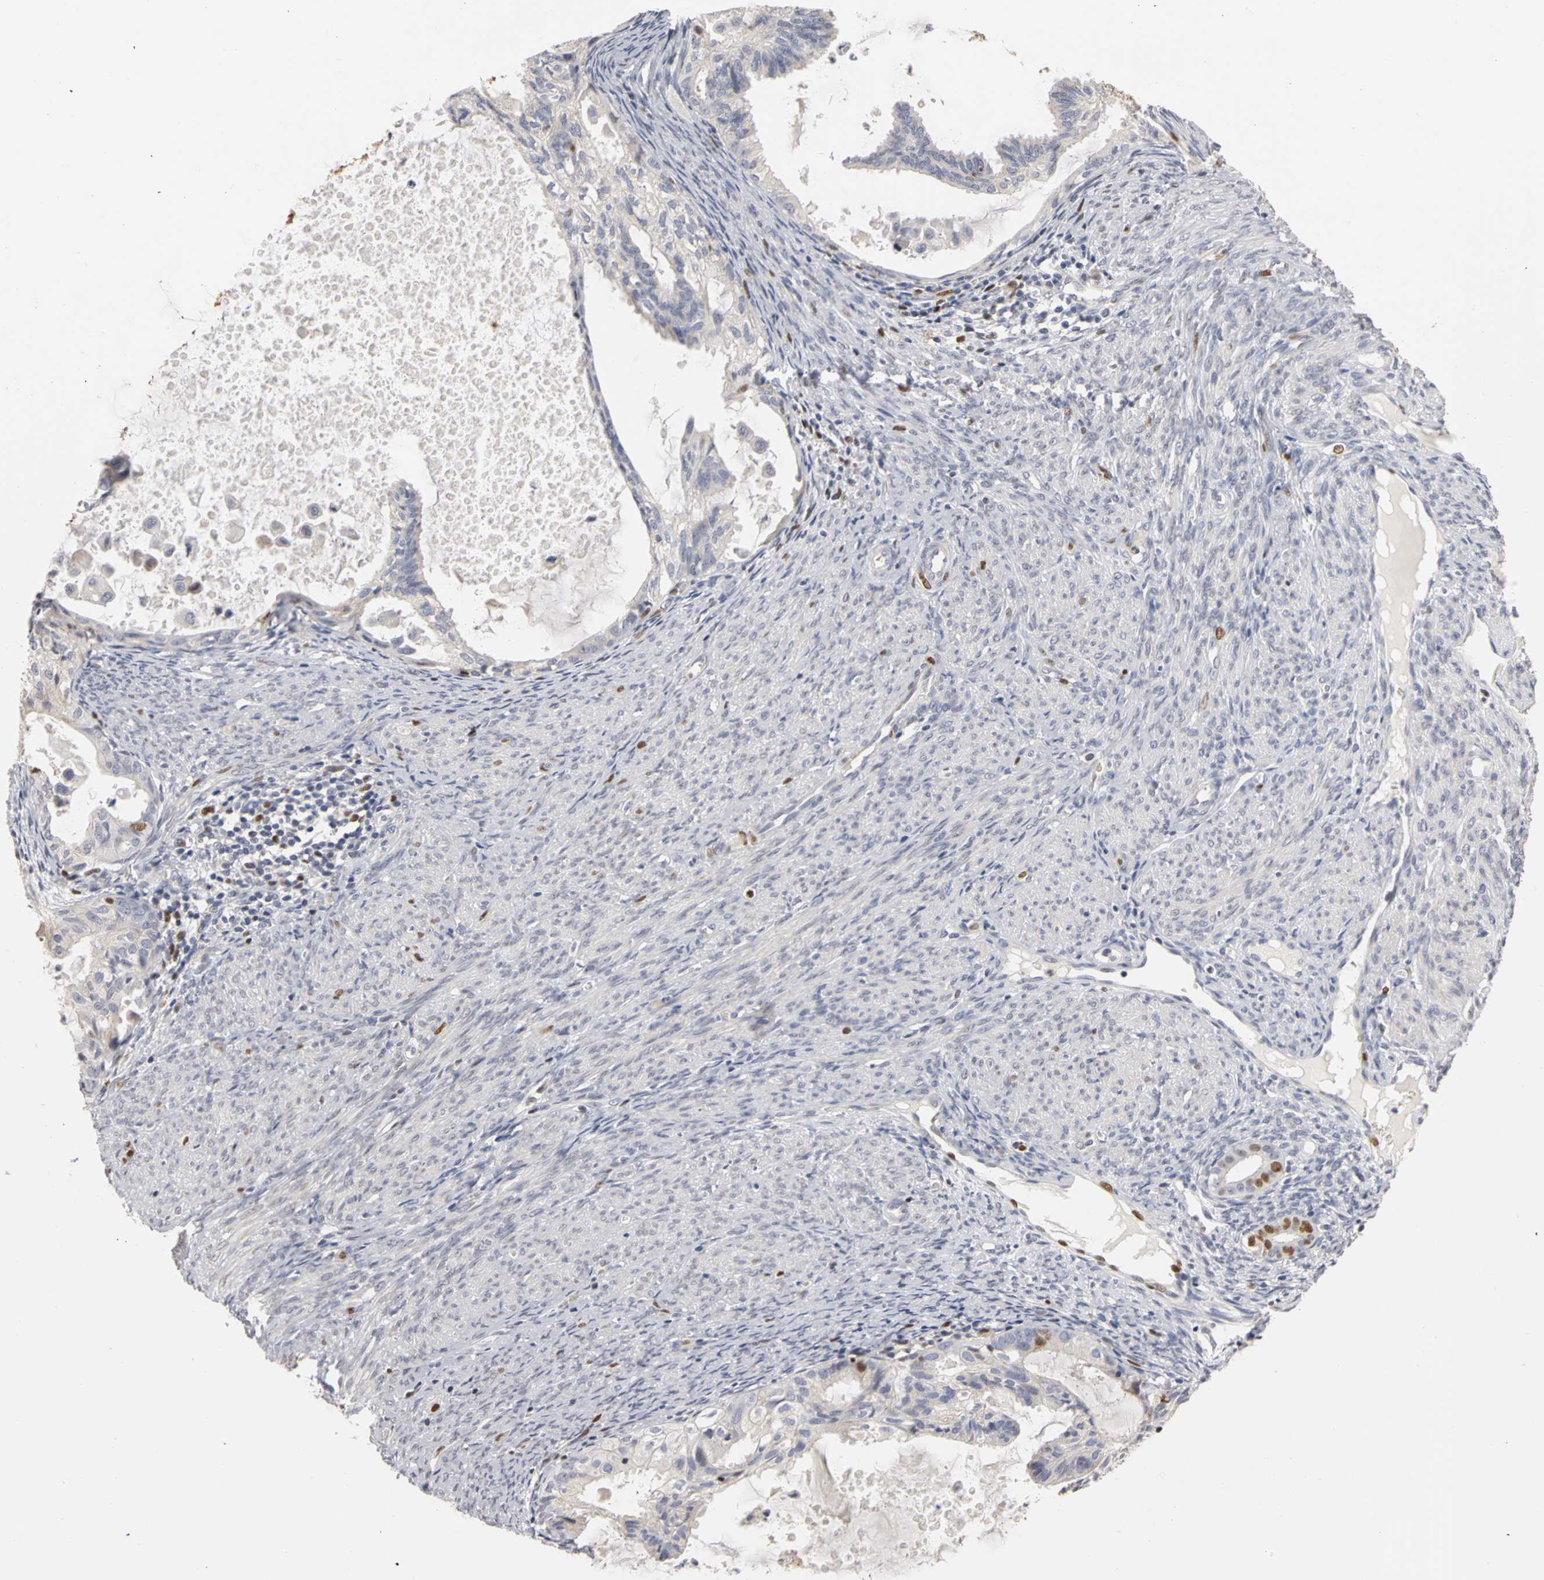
{"staining": {"intensity": "negative", "quantity": "none", "location": "none"}, "tissue": "cervical cancer", "cell_type": "Tumor cells", "image_type": "cancer", "snomed": [{"axis": "morphology", "description": "Normal tissue, NOS"}, {"axis": "morphology", "description": "Adenocarcinoma, NOS"}, {"axis": "topography", "description": "Cervix"}, {"axis": "topography", "description": "Endometrium"}], "caption": "Tumor cells show no significant protein positivity in adenocarcinoma (cervical). Nuclei are stained in blue.", "gene": "MCM6", "patient": {"sex": "female", "age": 86}}